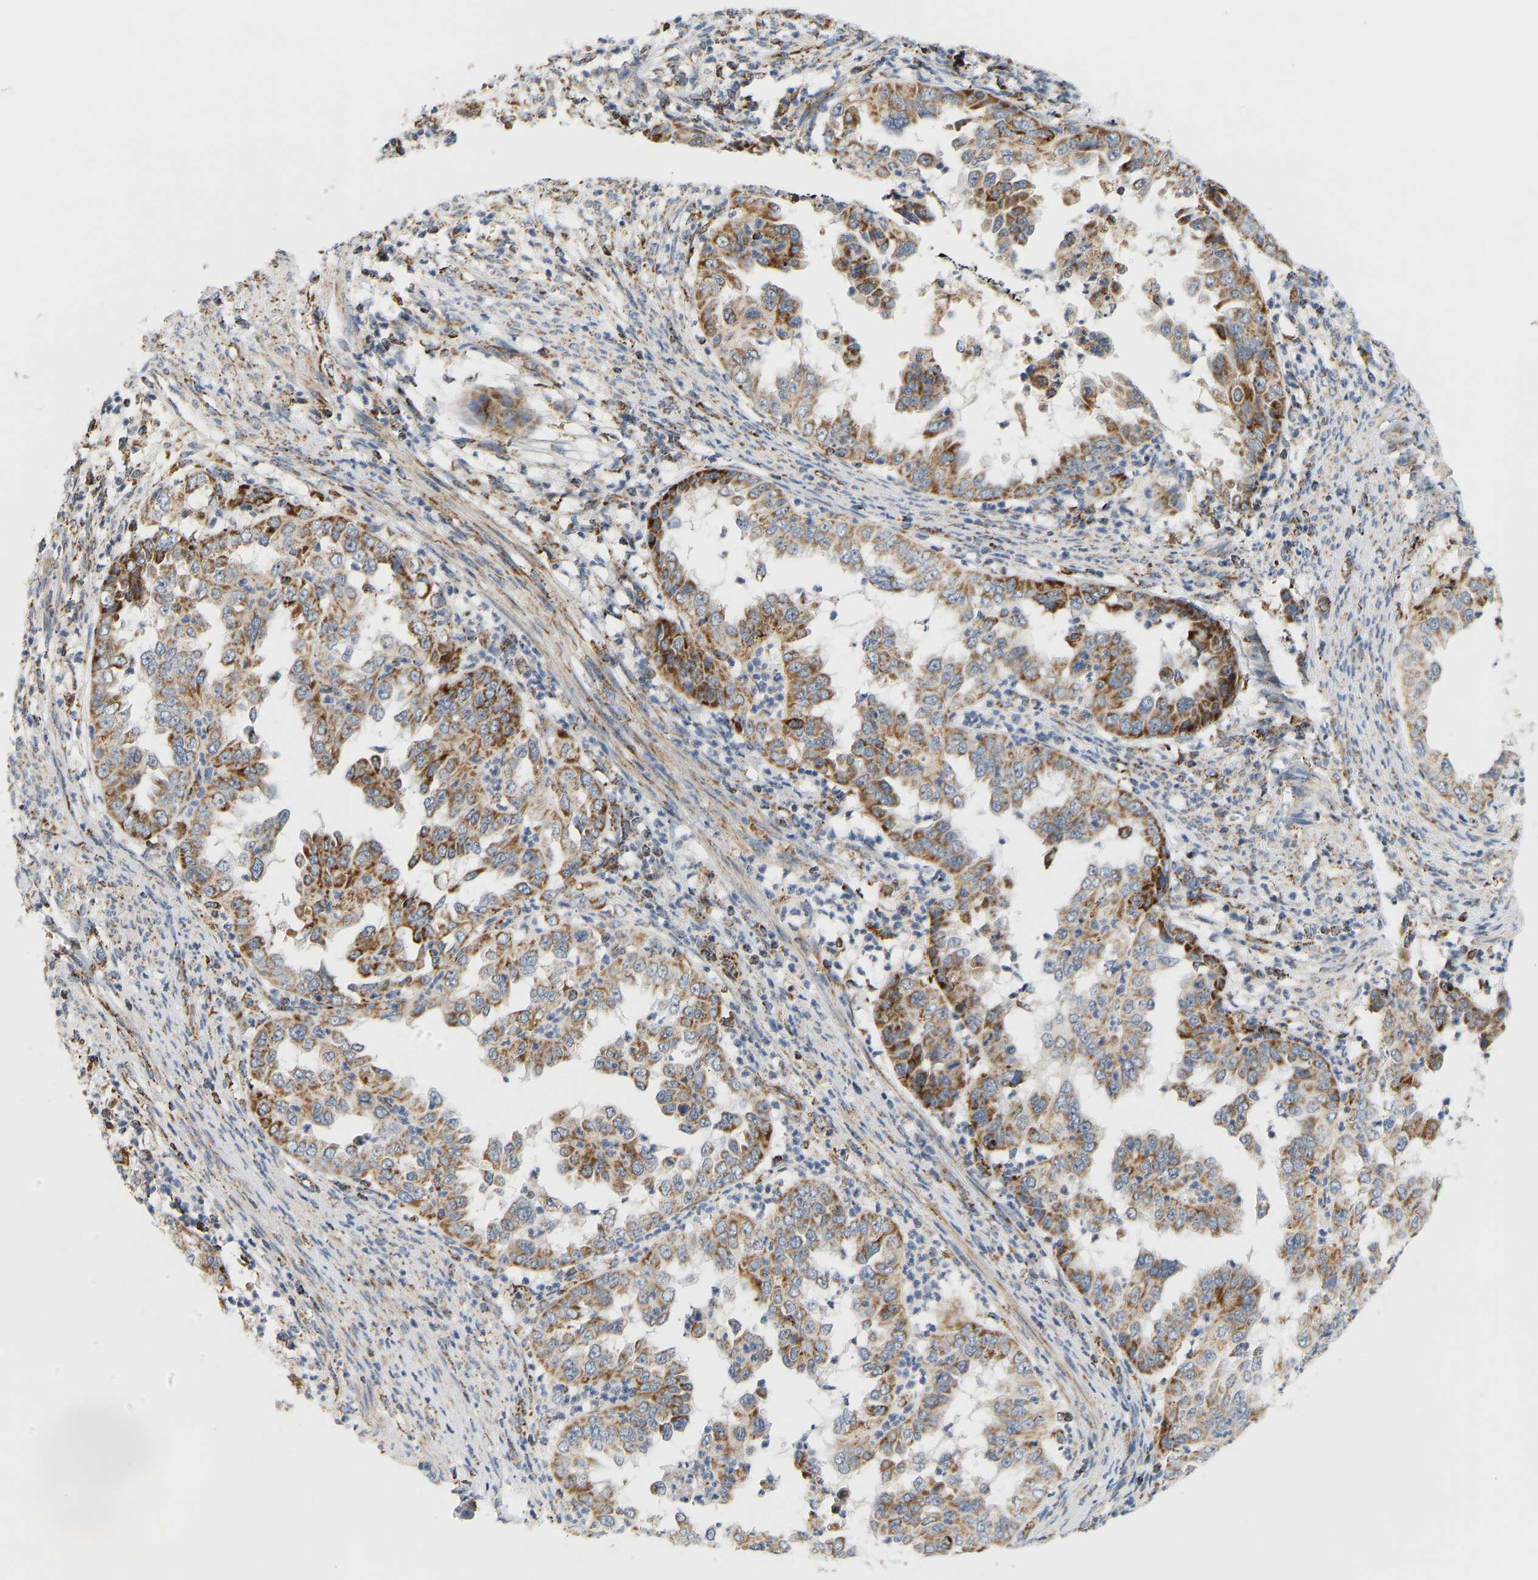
{"staining": {"intensity": "moderate", "quantity": ">75%", "location": "cytoplasmic/membranous"}, "tissue": "endometrial cancer", "cell_type": "Tumor cells", "image_type": "cancer", "snomed": [{"axis": "morphology", "description": "Adenocarcinoma, NOS"}, {"axis": "topography", "description": "Endometrium"}], "caption": "Immunohistochemistry (DAB (3,3'-diaminobenzidine)) staining of adenocarcinoma (endometrial) reveals moderate cytoplasmic/membranous protein positivity in about >75% of tumor cells.", "gene": "GPSM2", "patient": {"sex": "female", "age": 85}}